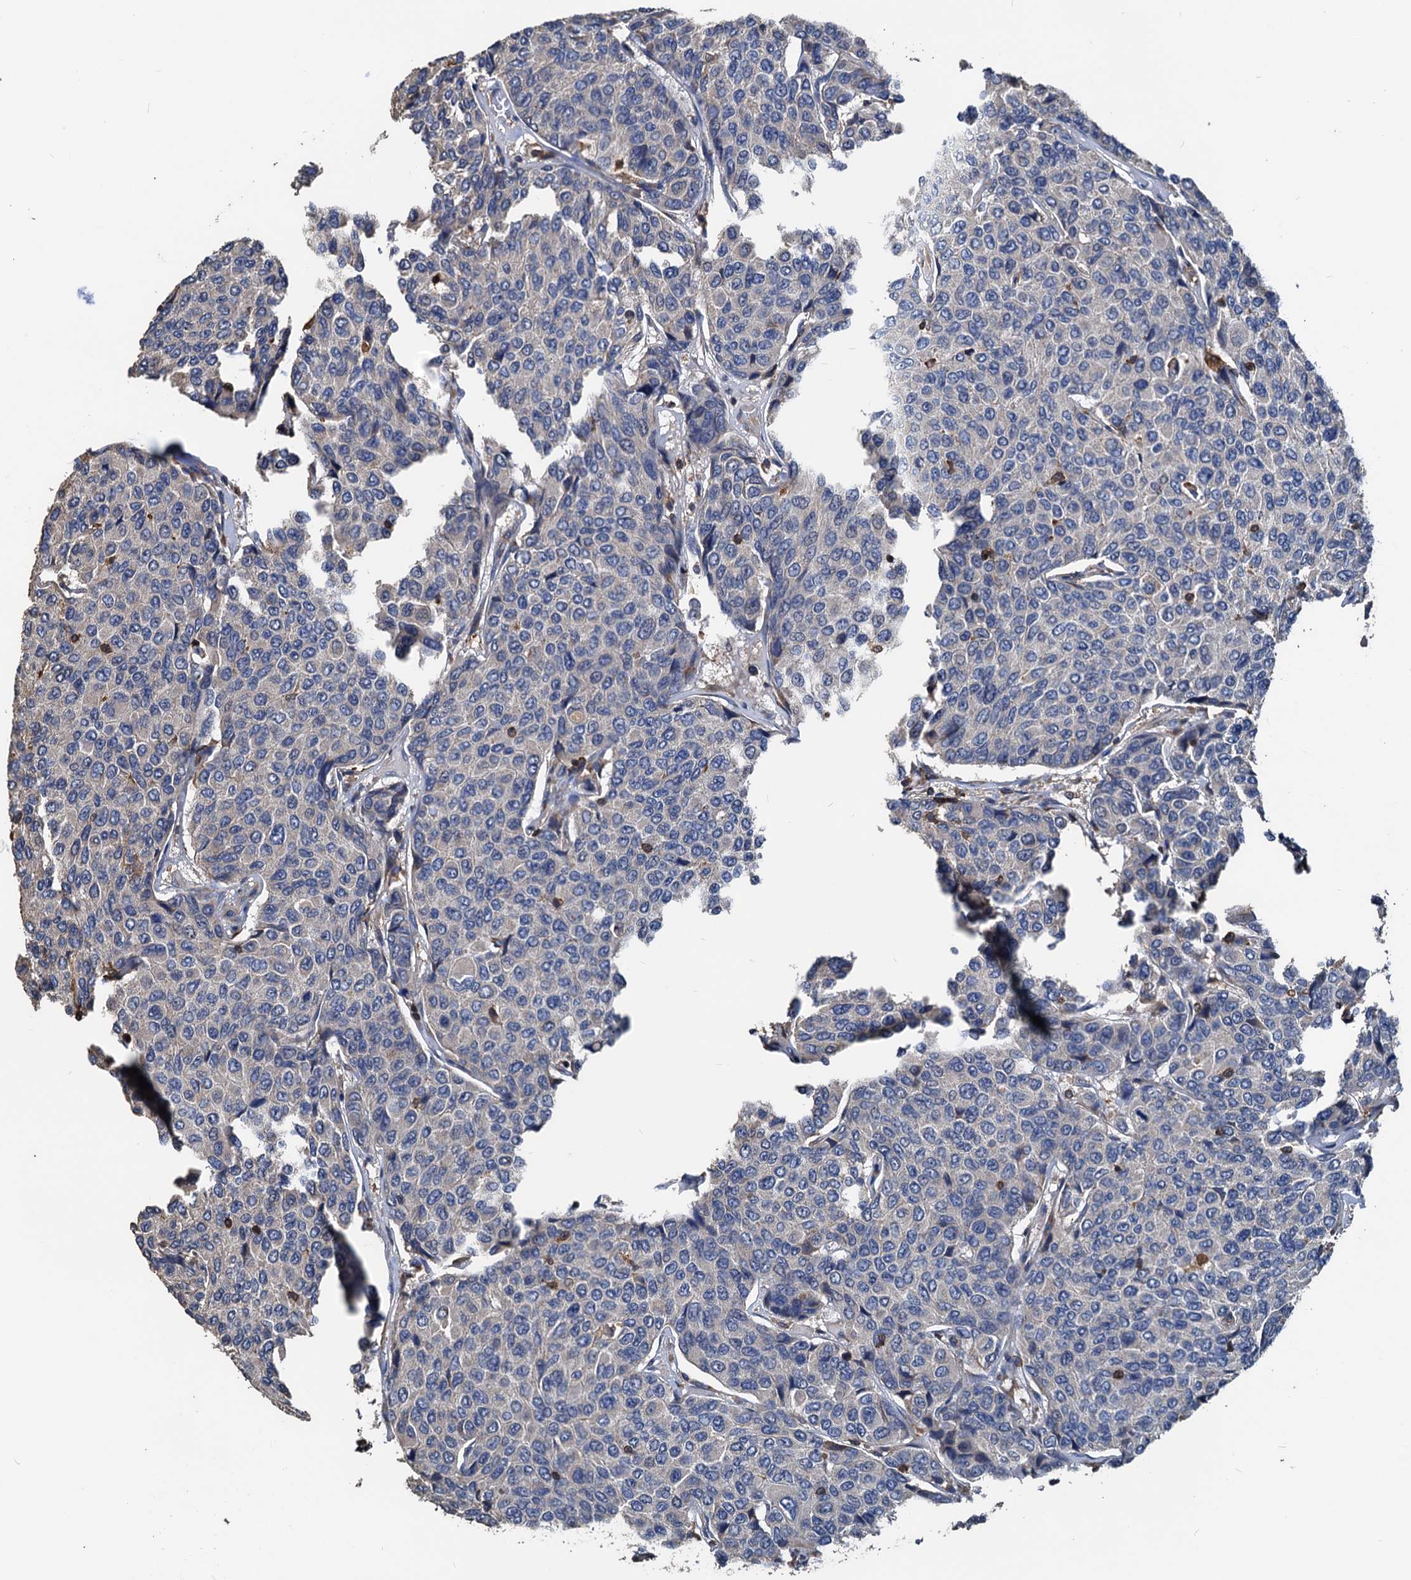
{"staining": {"intensity": "negative", "quantity": "none", "location": "none"}, "tissue": "breast cancer", "cell_type": "Tumor cells", "image_type": "cancer", "snomed": [{"axis": "morphology", "description": "Duct carcinoma"}, {"axis": "topography", "description": "Breast"}], "caption": "This is an IHC histopathology image of human breast cancer (intraductal carcinoma). There is no staining in tumor cells.", "gene": "LCP2", "patient": {"sex": "female", "age": 55}}